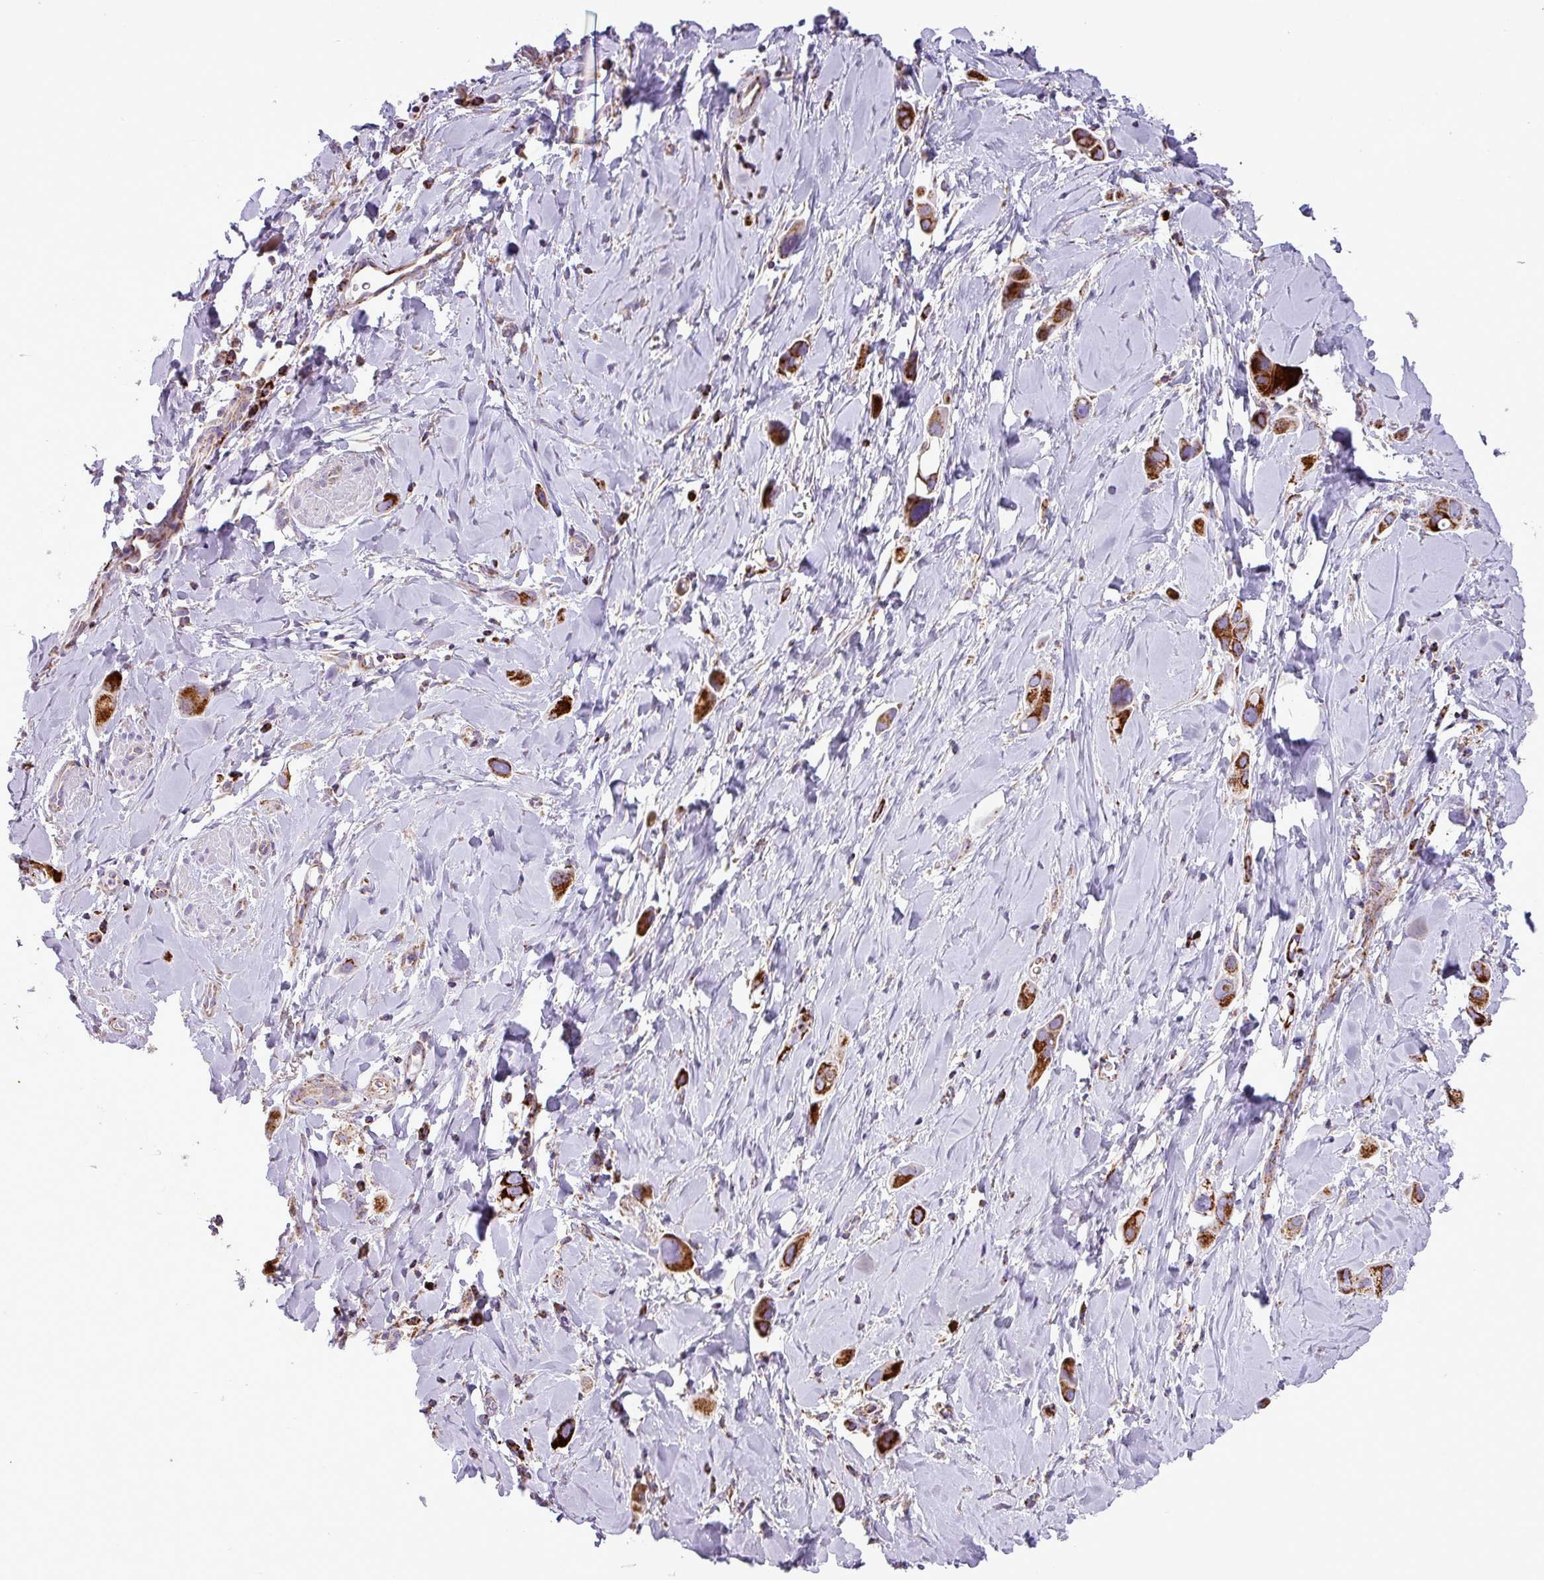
{"staining": {"intensity": "strong", "quantity": ">75%", "location": "cytoplasmic/membranous"}, "tissue": "lung cancer", "cell_type": "Tumor cells", "image_type": "cancer", "snomed": [{"axis": "morphology", "description": "Adenocarcinoma, NOS"}, {"axis": "topography", "description": "Lung"}], "caption": "Strong cytoplasmic/membranous protein staining is present in about >75% of tumor cells in adenocarcinoma (lung).", "gene": "ZNF81", "patient": {"sex": "male", "age": 76}}